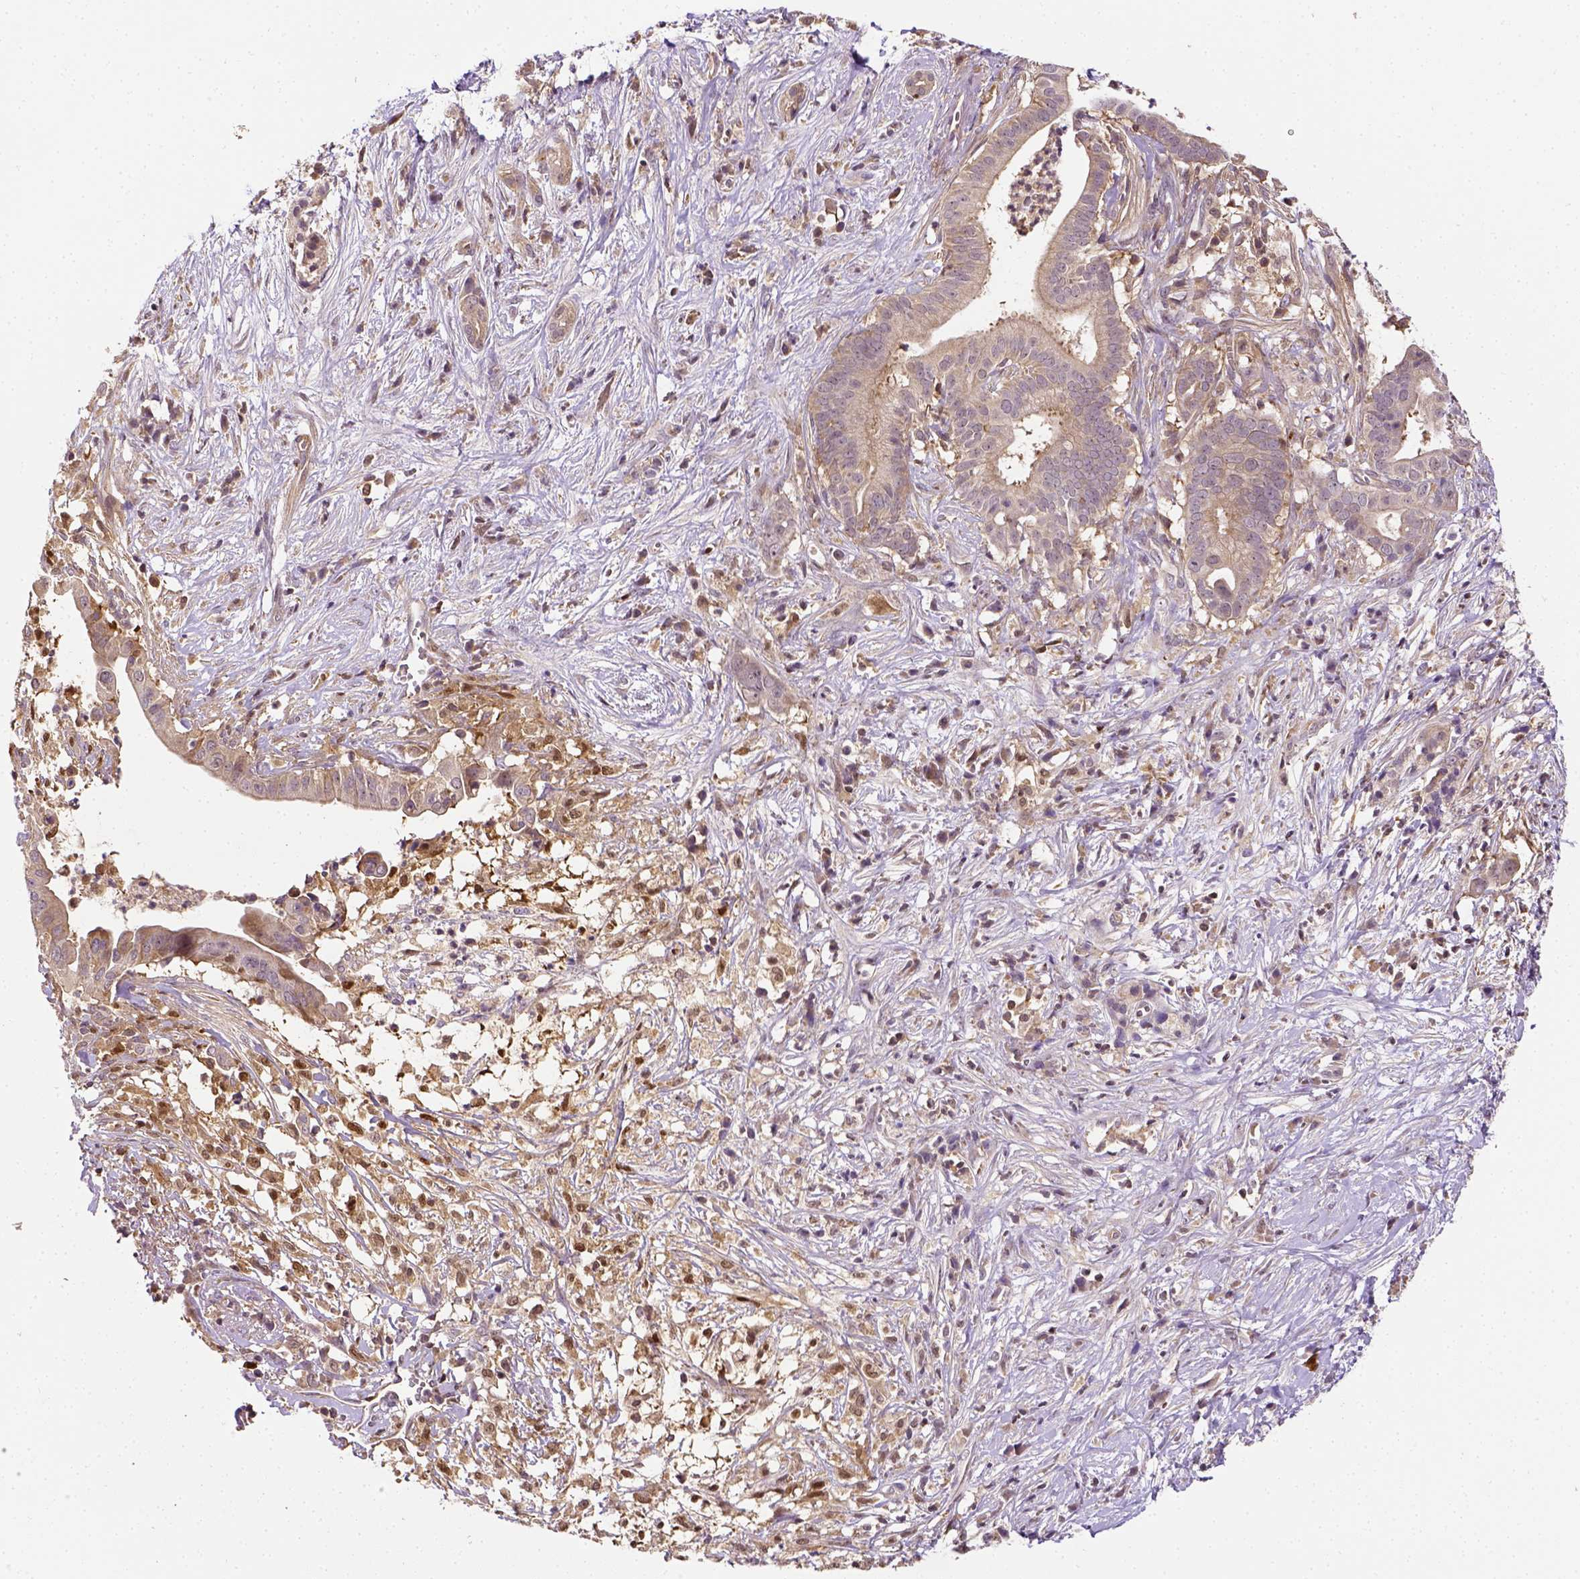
{"staining": {"intensity": "weak", "quantity": ">75%", "location": "cytoplasmic/membranous"}, "tissue": "pancreatic cancer", "cell_type": "Tumor cells", "image_type": "cancer", "snomed": [{"axis": "morphology", "description": "Adenocarcinoma, NOS"}, {"axis": "topography", "description": "Pancreas"}], "caption": "Immunohistochemical staining of human adenocarcinoma (pancreatic) shows low levels of weak cytoplasmic/membranous protein expression in about >75% of tumor cells.", "gene": "MATK", "patient": {"sex": "male", "age": 61}}